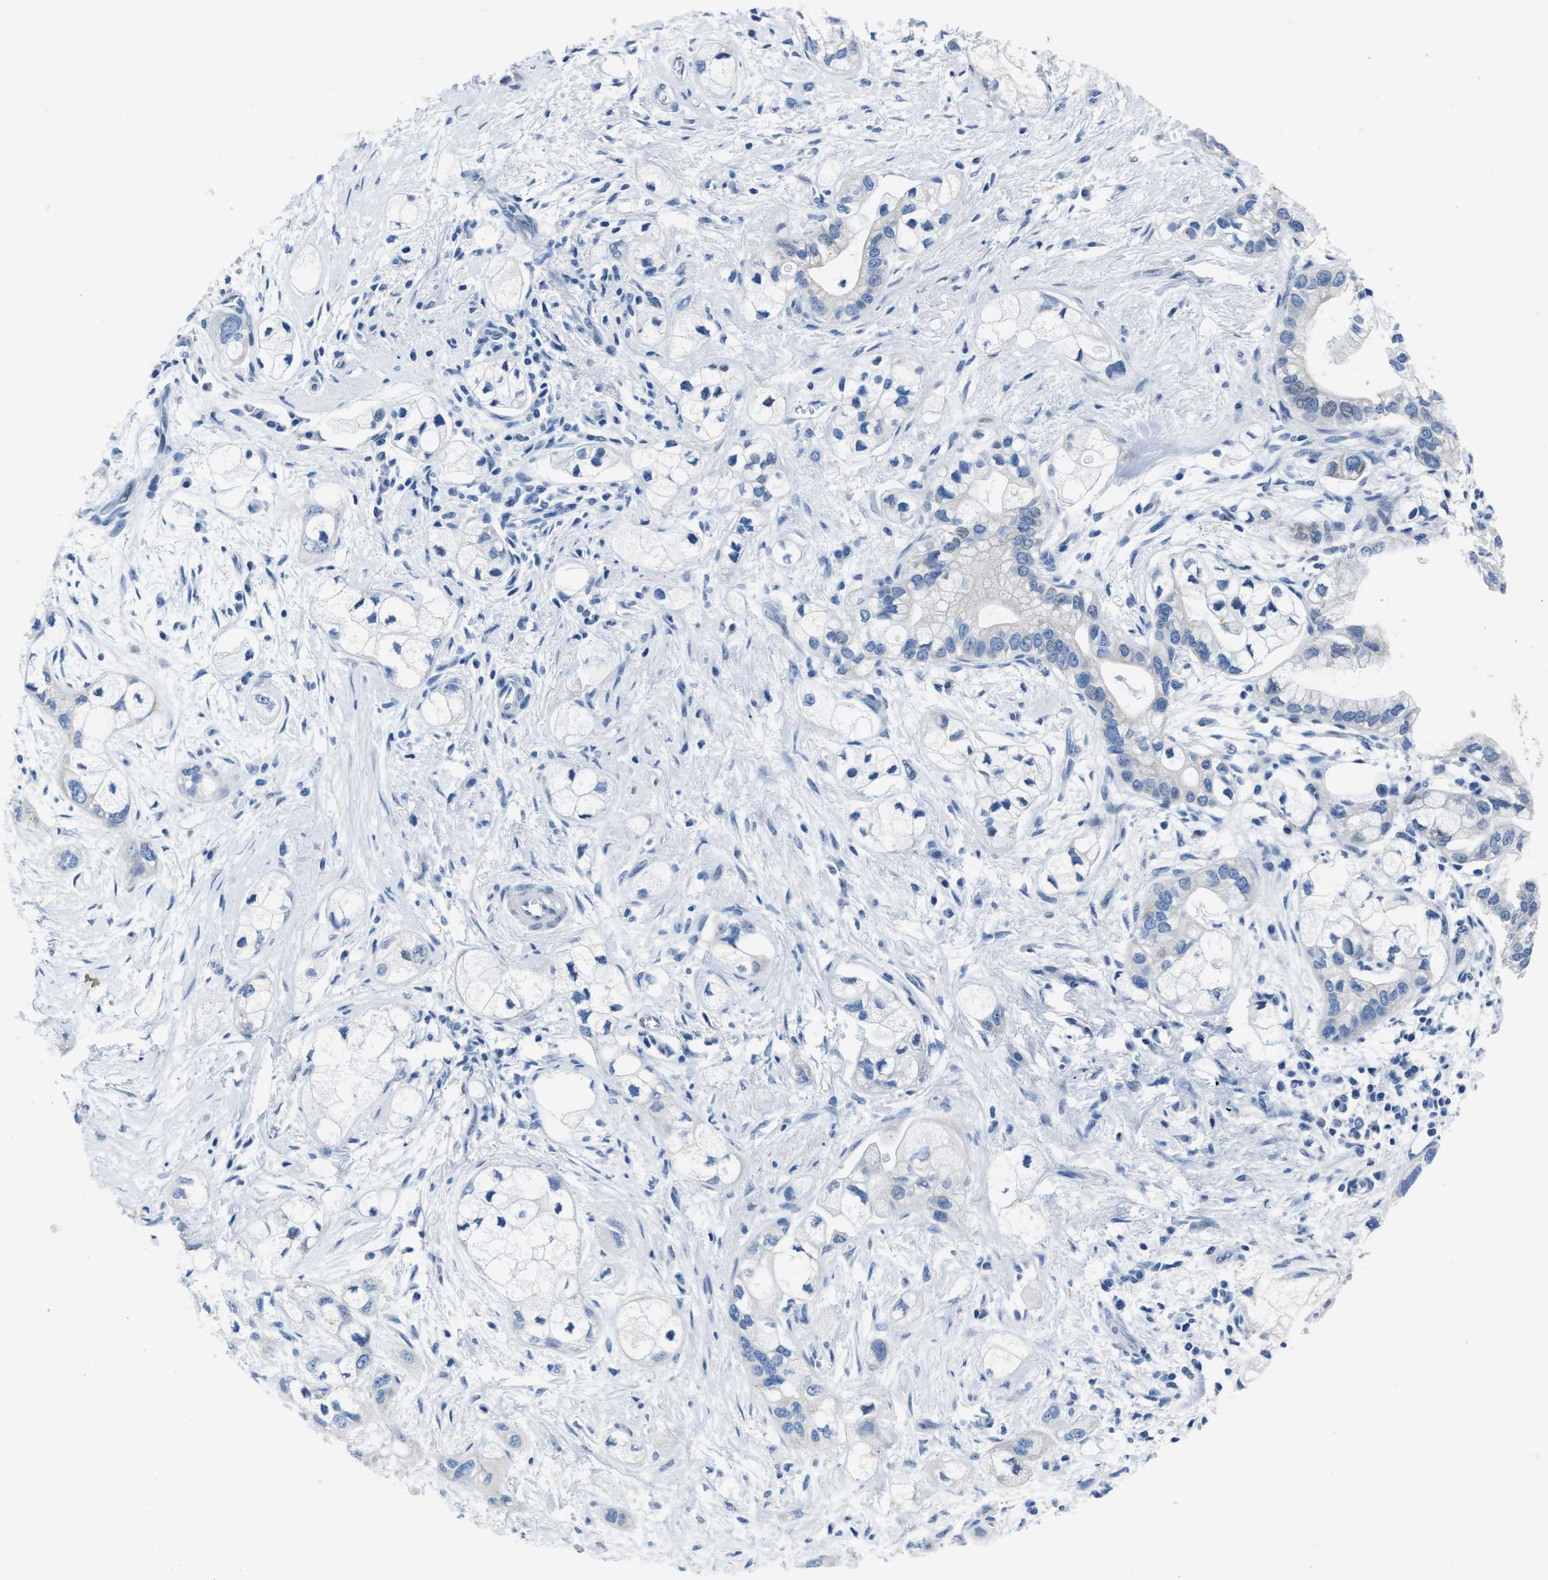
{"staining": {"intensity": "negative", "quantity": "none", "location": "none"}, "tissue": "pancreatic cancer", "cell_type": "Tumor cells", "image_type": "cancer", "snomed": [{"axis": "morphology", "description": "Adenocarcinoma, NOS"}, {"axis": "topography", "description": "Pancreas"}], "caption": "Immunohistochemistry photomicrograph of neoplastic tissue: human pancreatic adenocarcinoma stained with DAB (3,3'-diaminobenzidine) exhibits no significant protein positivity in tumor cells.", "gene": "ASZ1", "patient": {"sex": "male", "age": 74}}